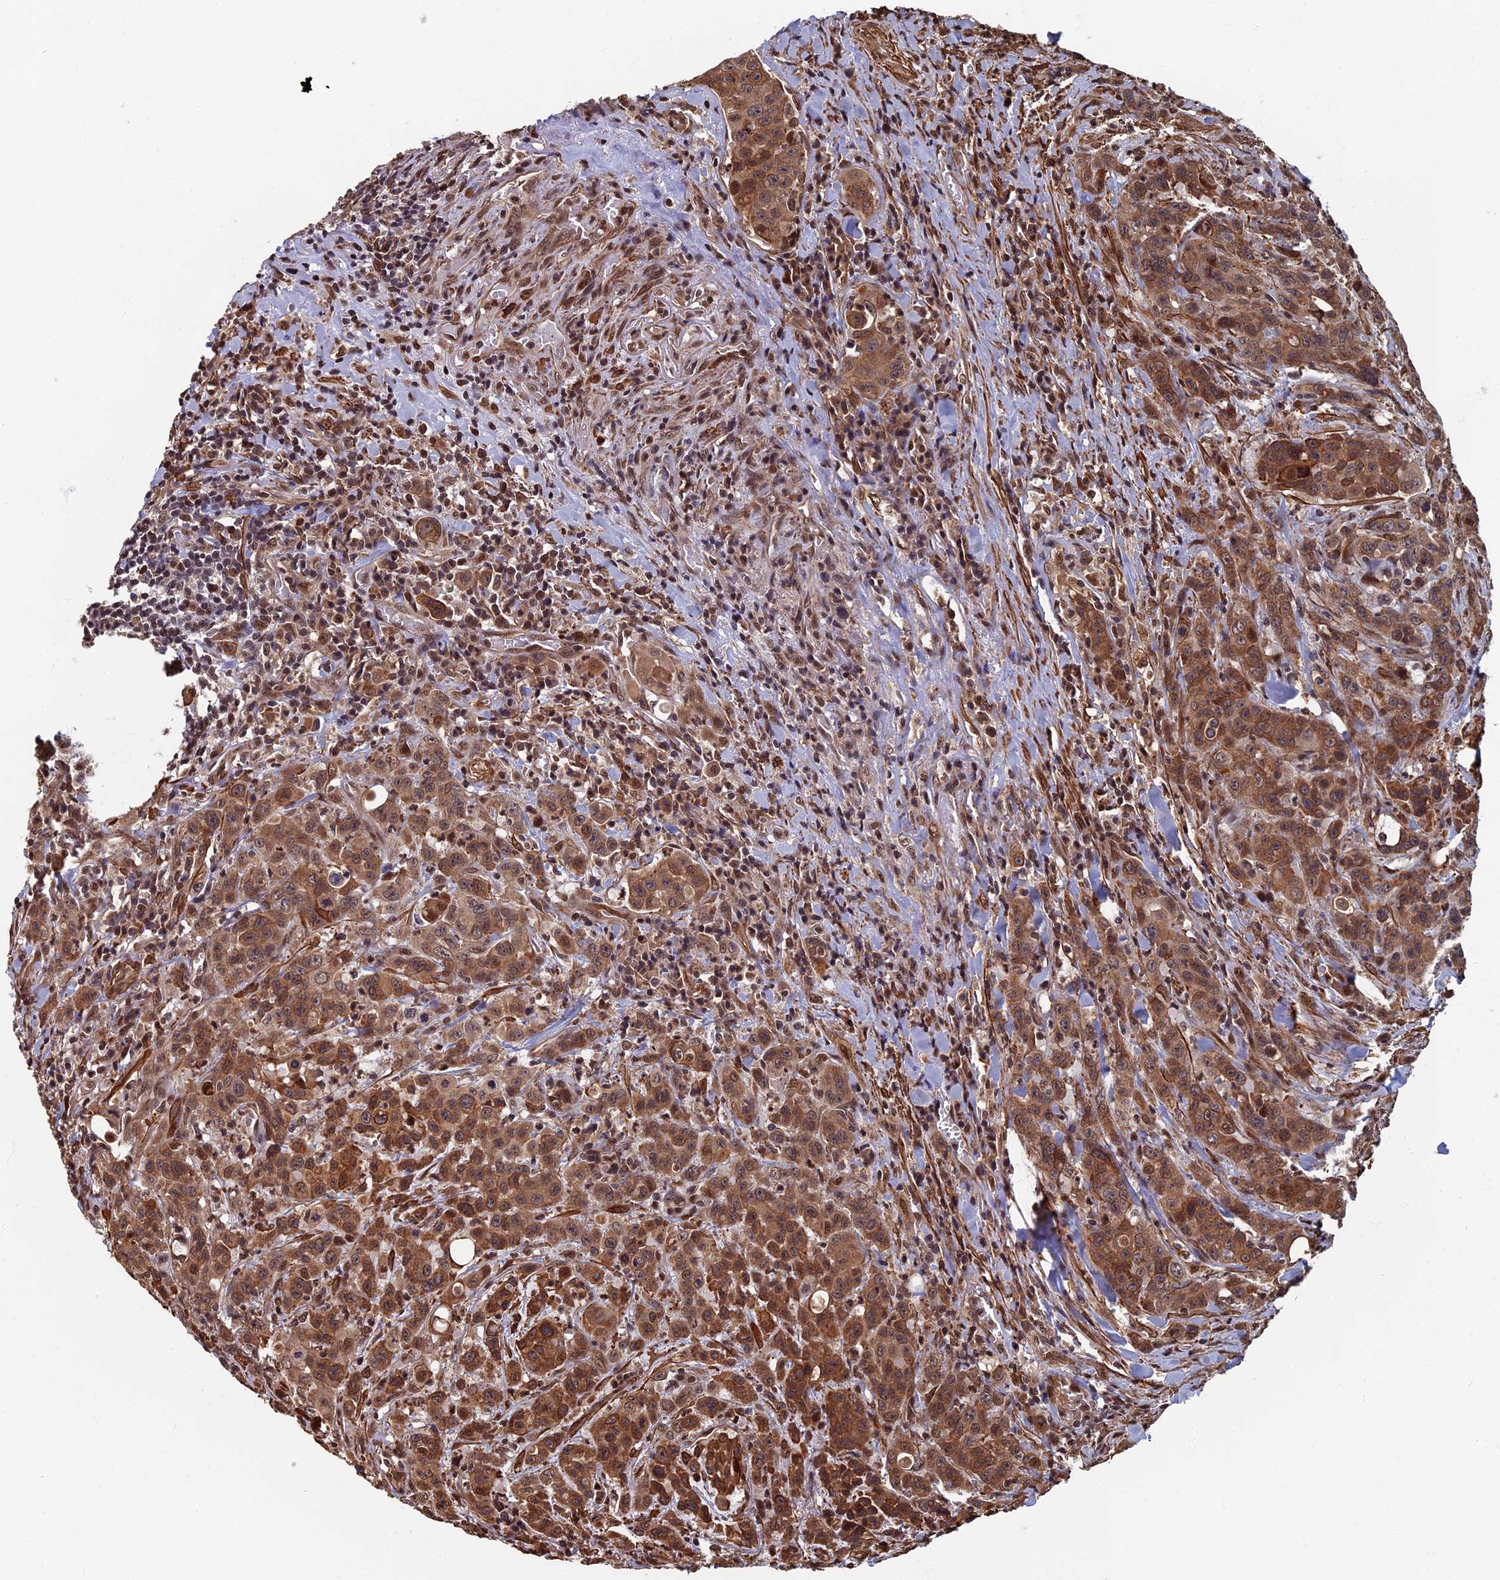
{"staining": {"intensity": "moderate", "quantity": ">75%", "location": "cytoplasmic/membranous"}, "tissue": "colorectal cancer", "cell_type": "Tumor cells", "image_type": "cancer", "snomed": [{"axis": "morphology", "description": "Adenocarcinoma, NOS"}, {"axis": "topography", "description": "Colon"}], "caption": "IHC of colorectal cancer (adenocarcinoma) demonstrates medium levels of moderate cytoplasmic/membranous expression in approximately >75% of tumor cells. Using DAB (3,3'-diaminobenzidine) (brown) and hematoxylin (blue) stains, captured at high magnification using brightfield microscopy.", "gene": "CTDP1", "patient": {"sex": "male", "age": 62}}